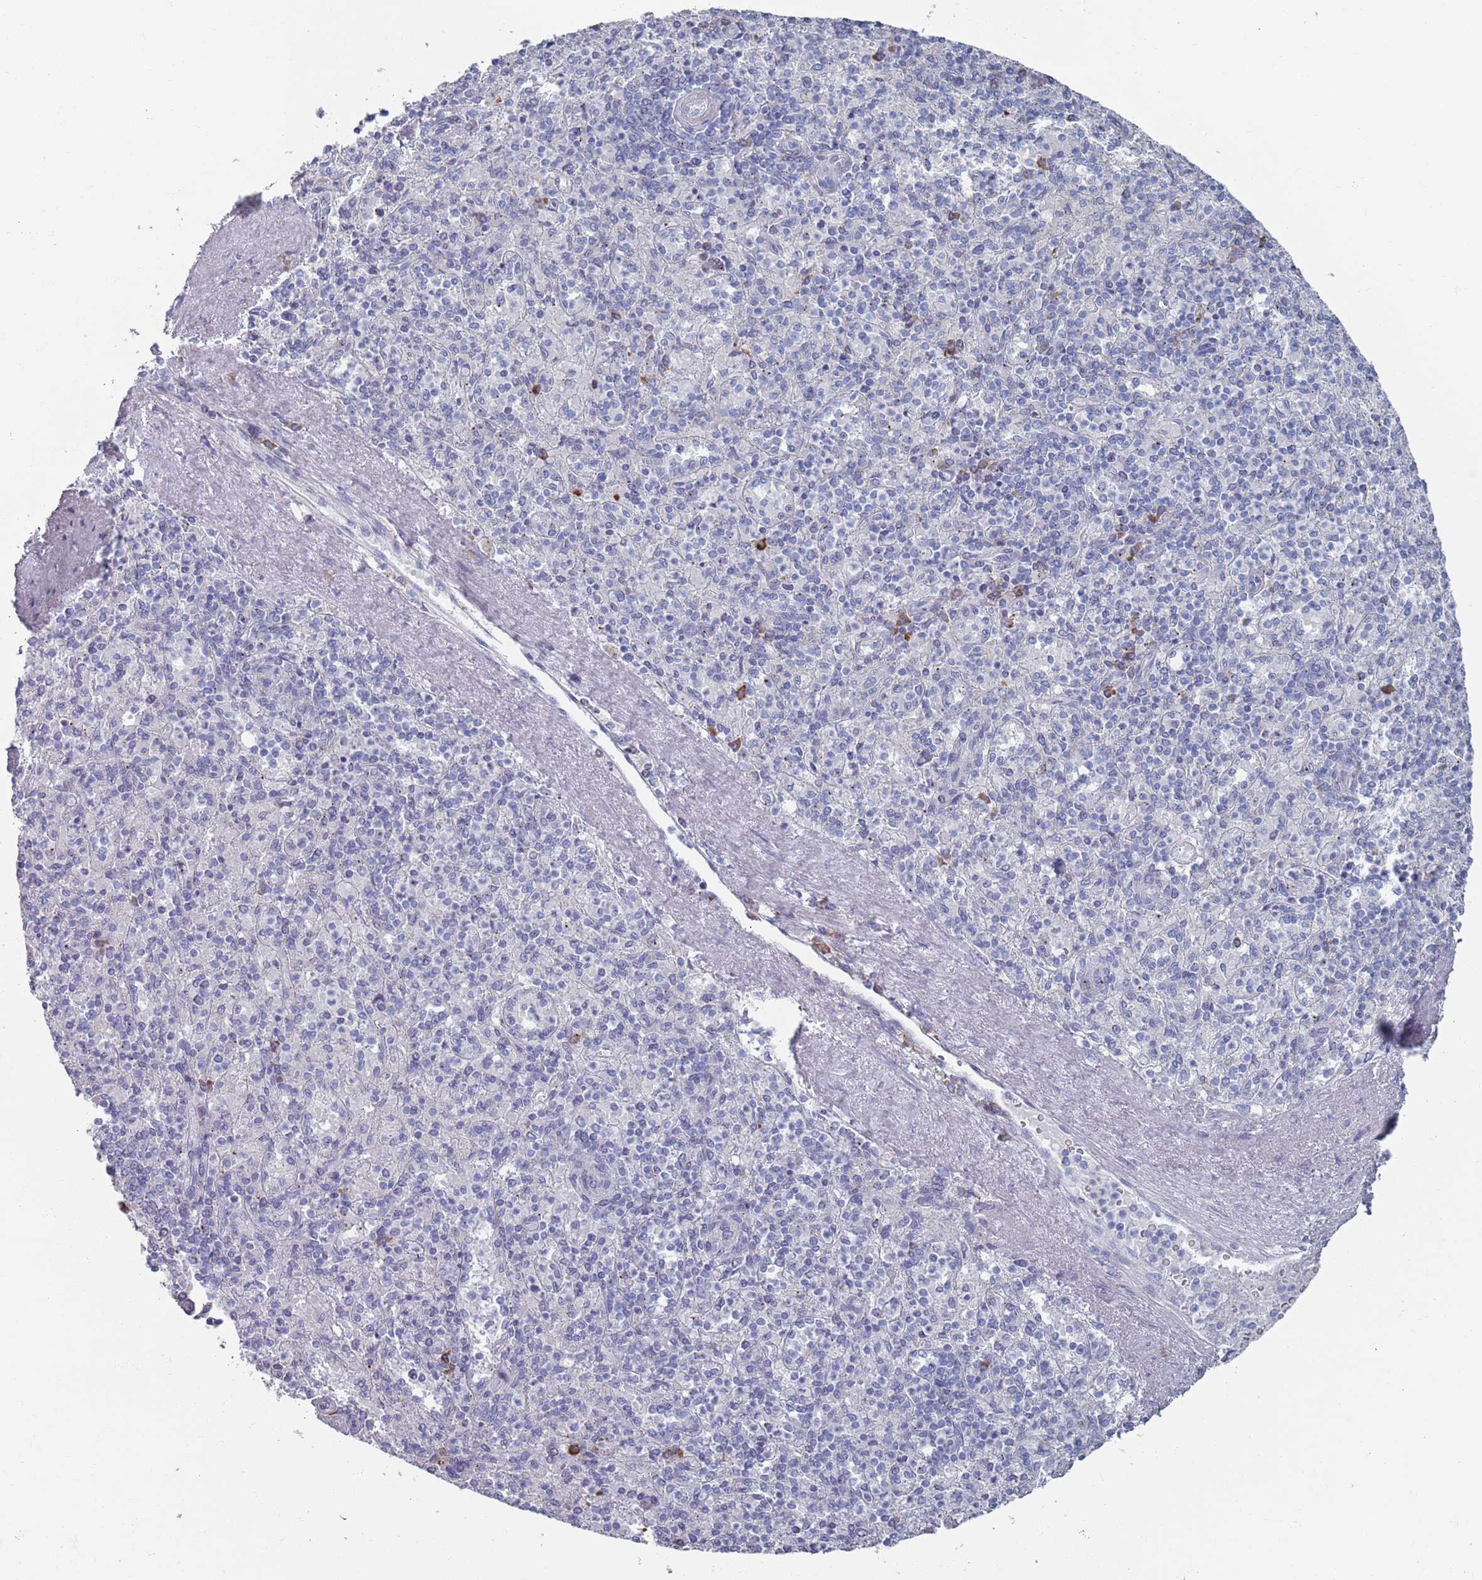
{"staining": {"intensity": "strong", "quantity": "<25%", "location": "cytoplasmic/membranous"}, "tissue": "spleen", "cell_type": "Cells in red pulp", "image_type": "normal", "snomed": [{"axis": "morphology", "description": "Normal tissue, NOS"}, {"axis": "topography", "description": "Spleen"}], "caption": "Spleen stained for a protein displays strong cytoplasmic/membranous positivity in cells in red pulp.", "gene": "MAT1A", "patient": {"sex": "male", "age": 82}}